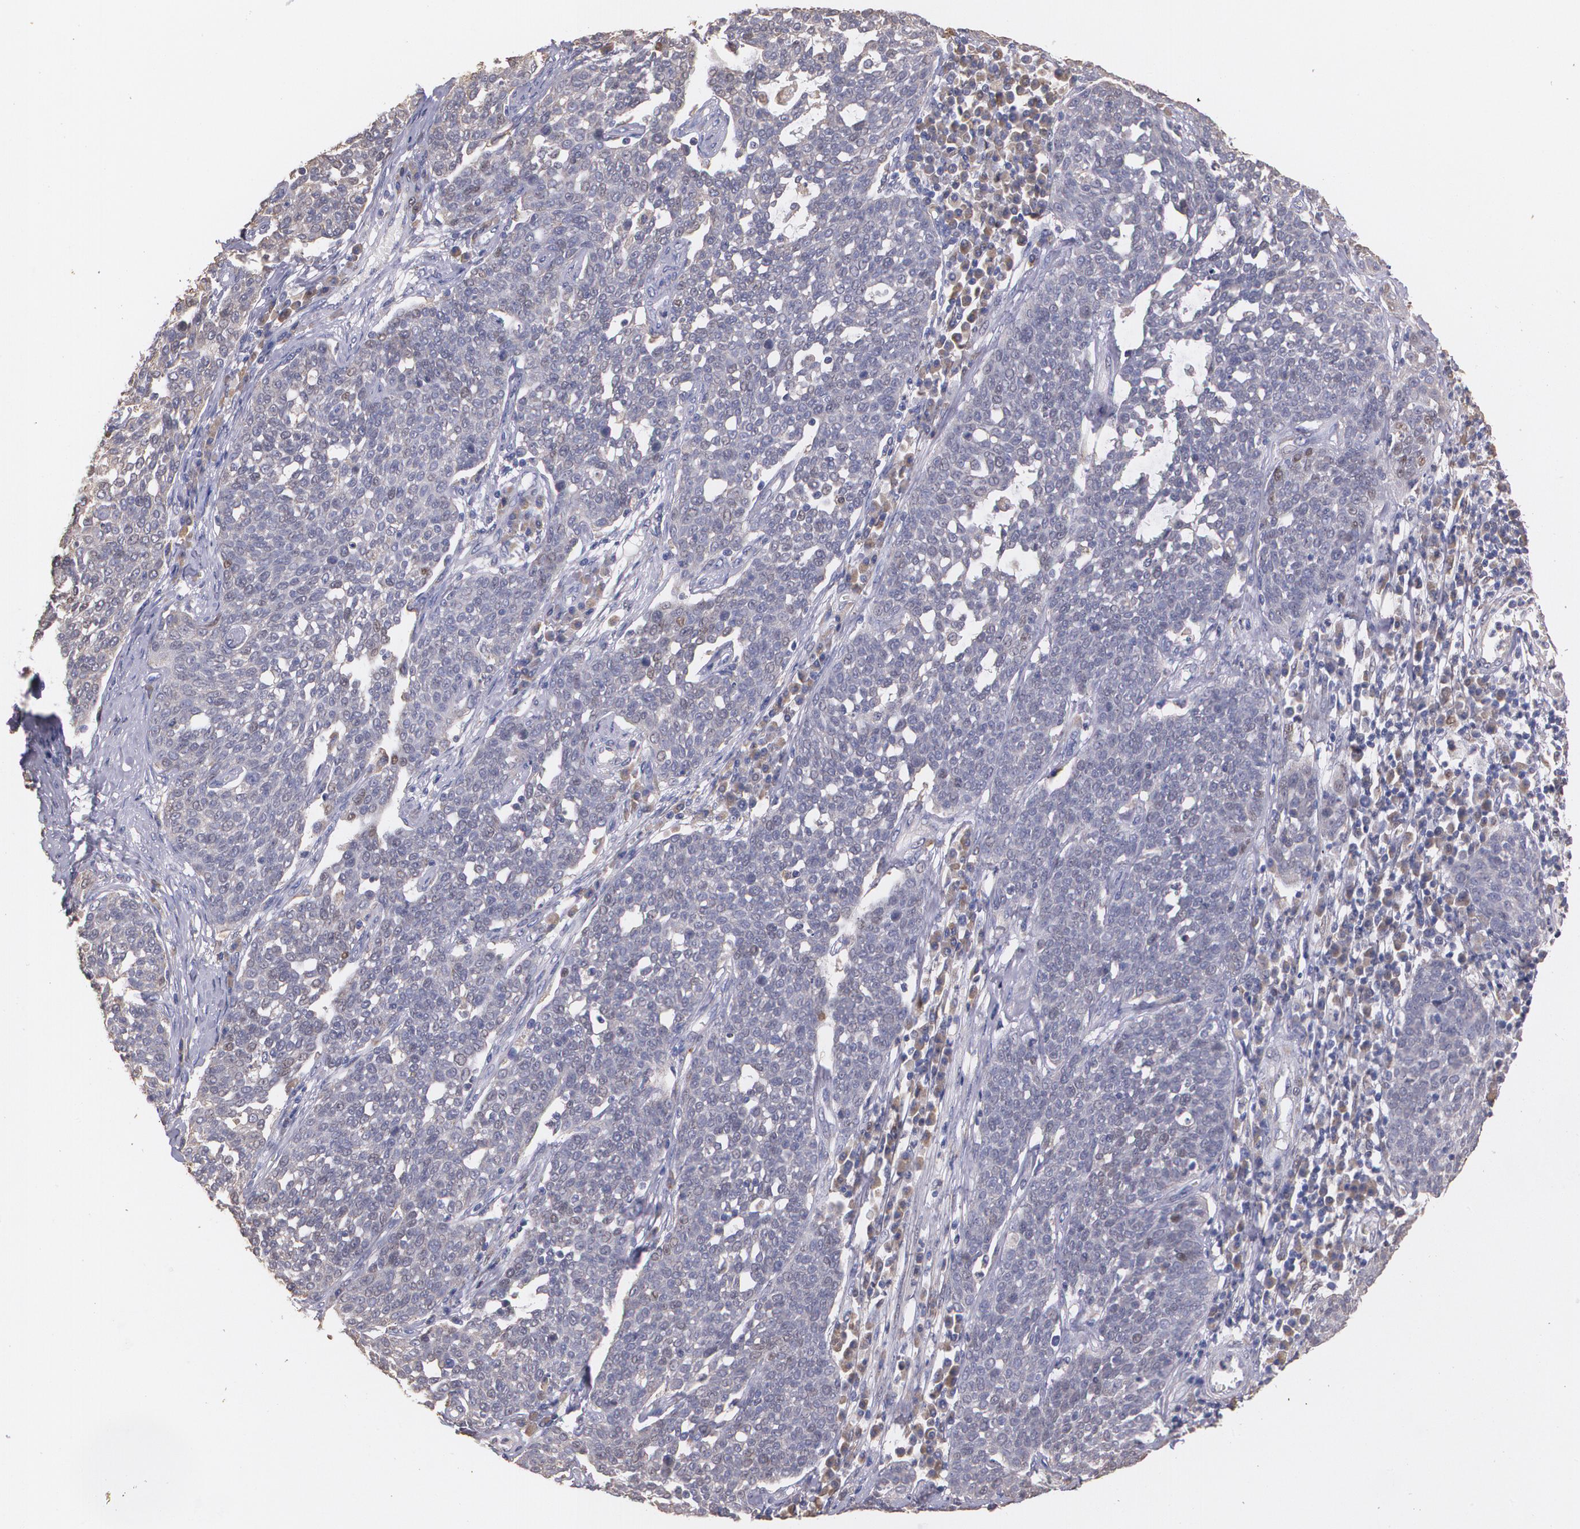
{"staining": {"intensity": "weak", "quantity": "<25%", "location": "cytoplasmic/membranous"}, "tissue": "cervical cancer", "cell_type": "Tumor cells", "image_type": "cancer", "snomed": [{"axis": "morphology", "description": "Squamous cell carcinoma, NOS"}, {"axis": "topography", "description": "Cervix"}], "caption": "Tumor cells show no significant expression in cervical cancer (squamous cell carcinoma).", "gene": "ATF3", "patient": {"sex": "female", "age": 34}}